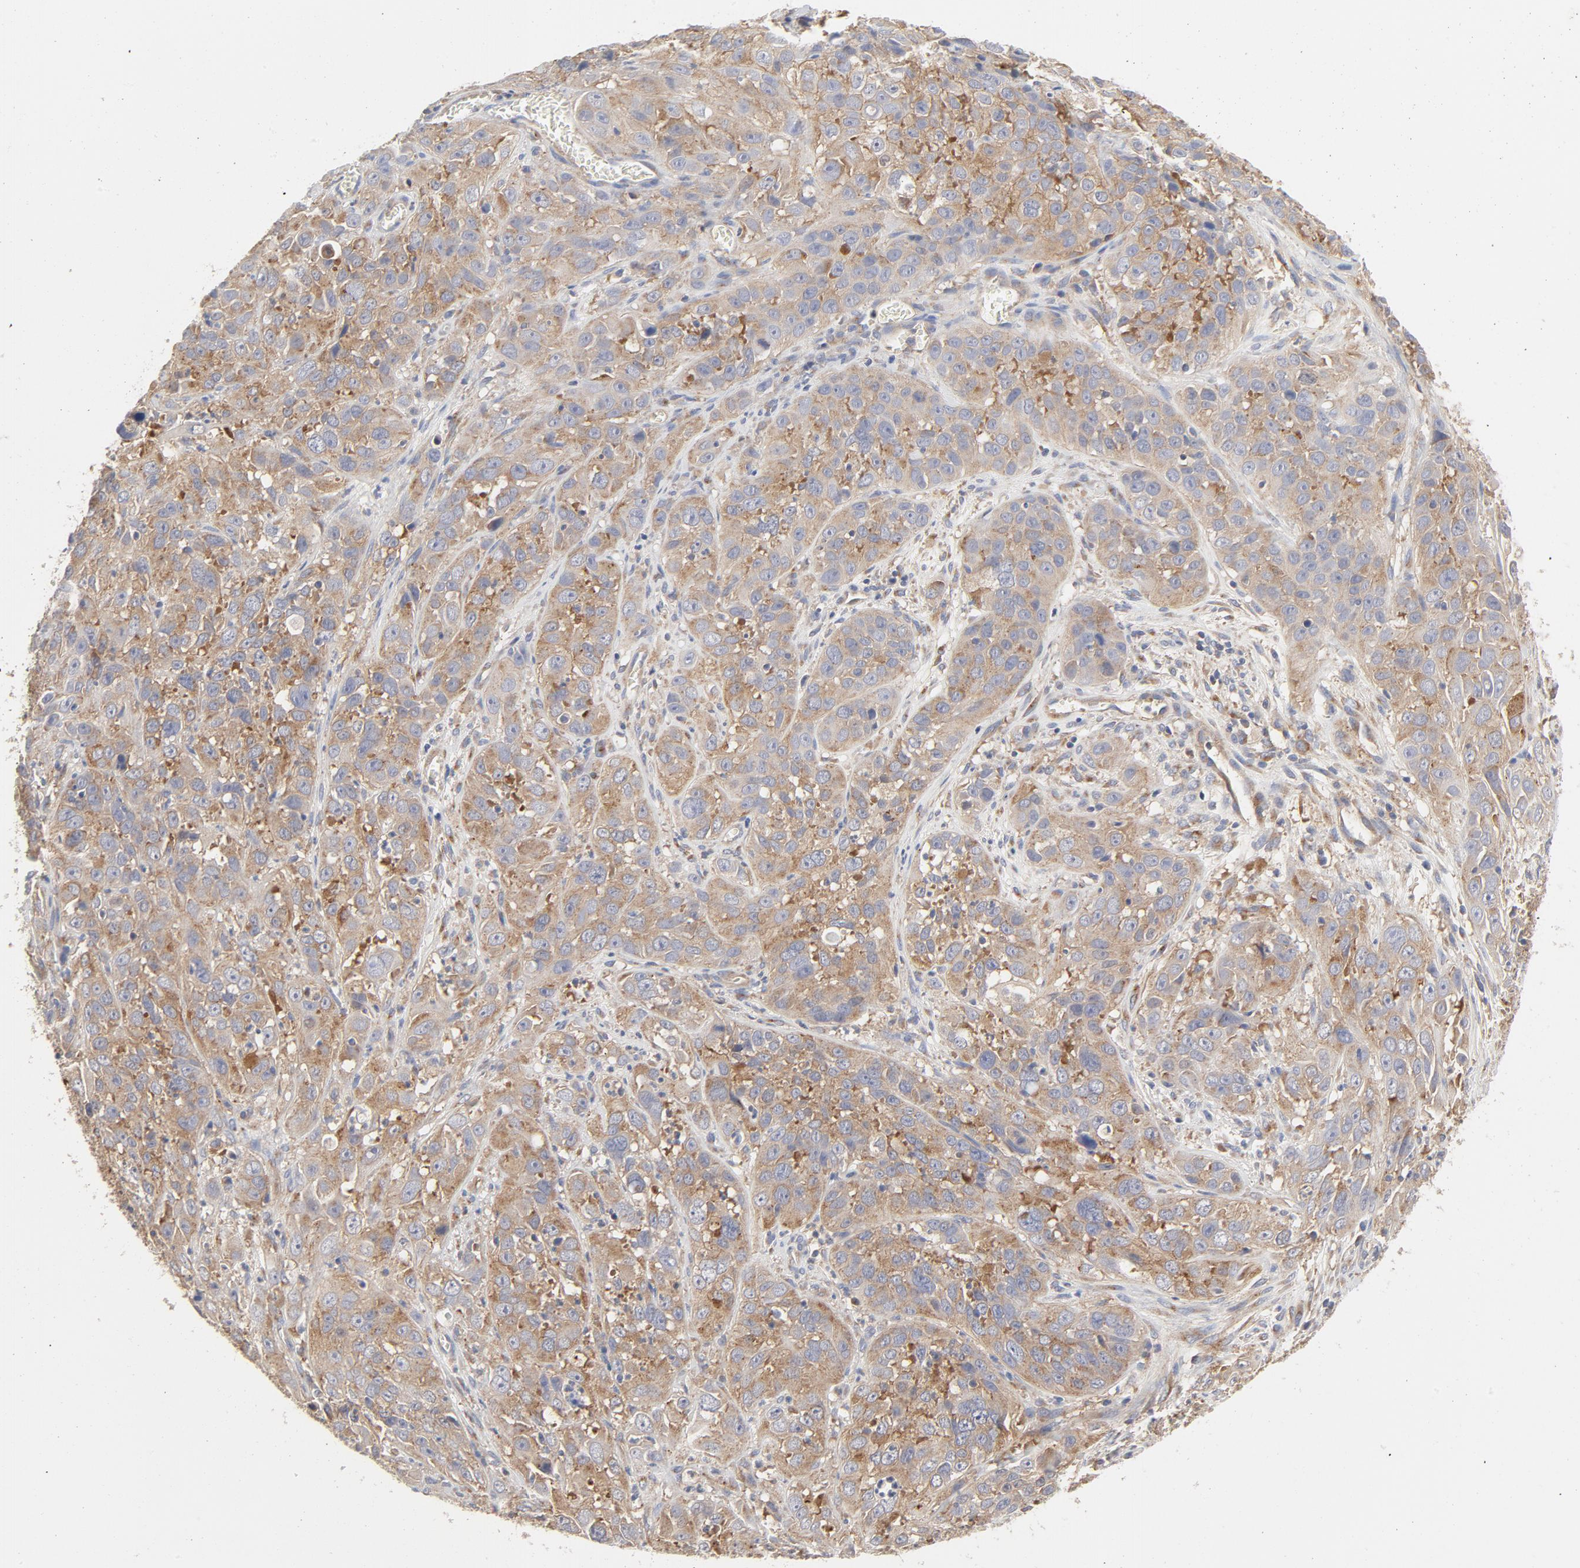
{"staining": {"intensity": "moderate", "quantity": ">75%", "location": "cytoplasmic/membranous"}, "tissue": "cervical cancer", "cell_type": "Tumor cells", "image_type": "cancer", "snomed": [{"axis": "morphology", "description": "Squamous cell carcinoma, NOS"}, {"axis": "topography", "description": "Cervix"}], "caption": "IHC histopathology image of human cervical squamous cell carcinoma stained for a protein (brown), which reveals medium levels of moderate cytoplasmic/membranous staining in approximately >75% of tumor cells.", "gene": "AP2A1", "patient": {"sex": "female", "age": 32}}